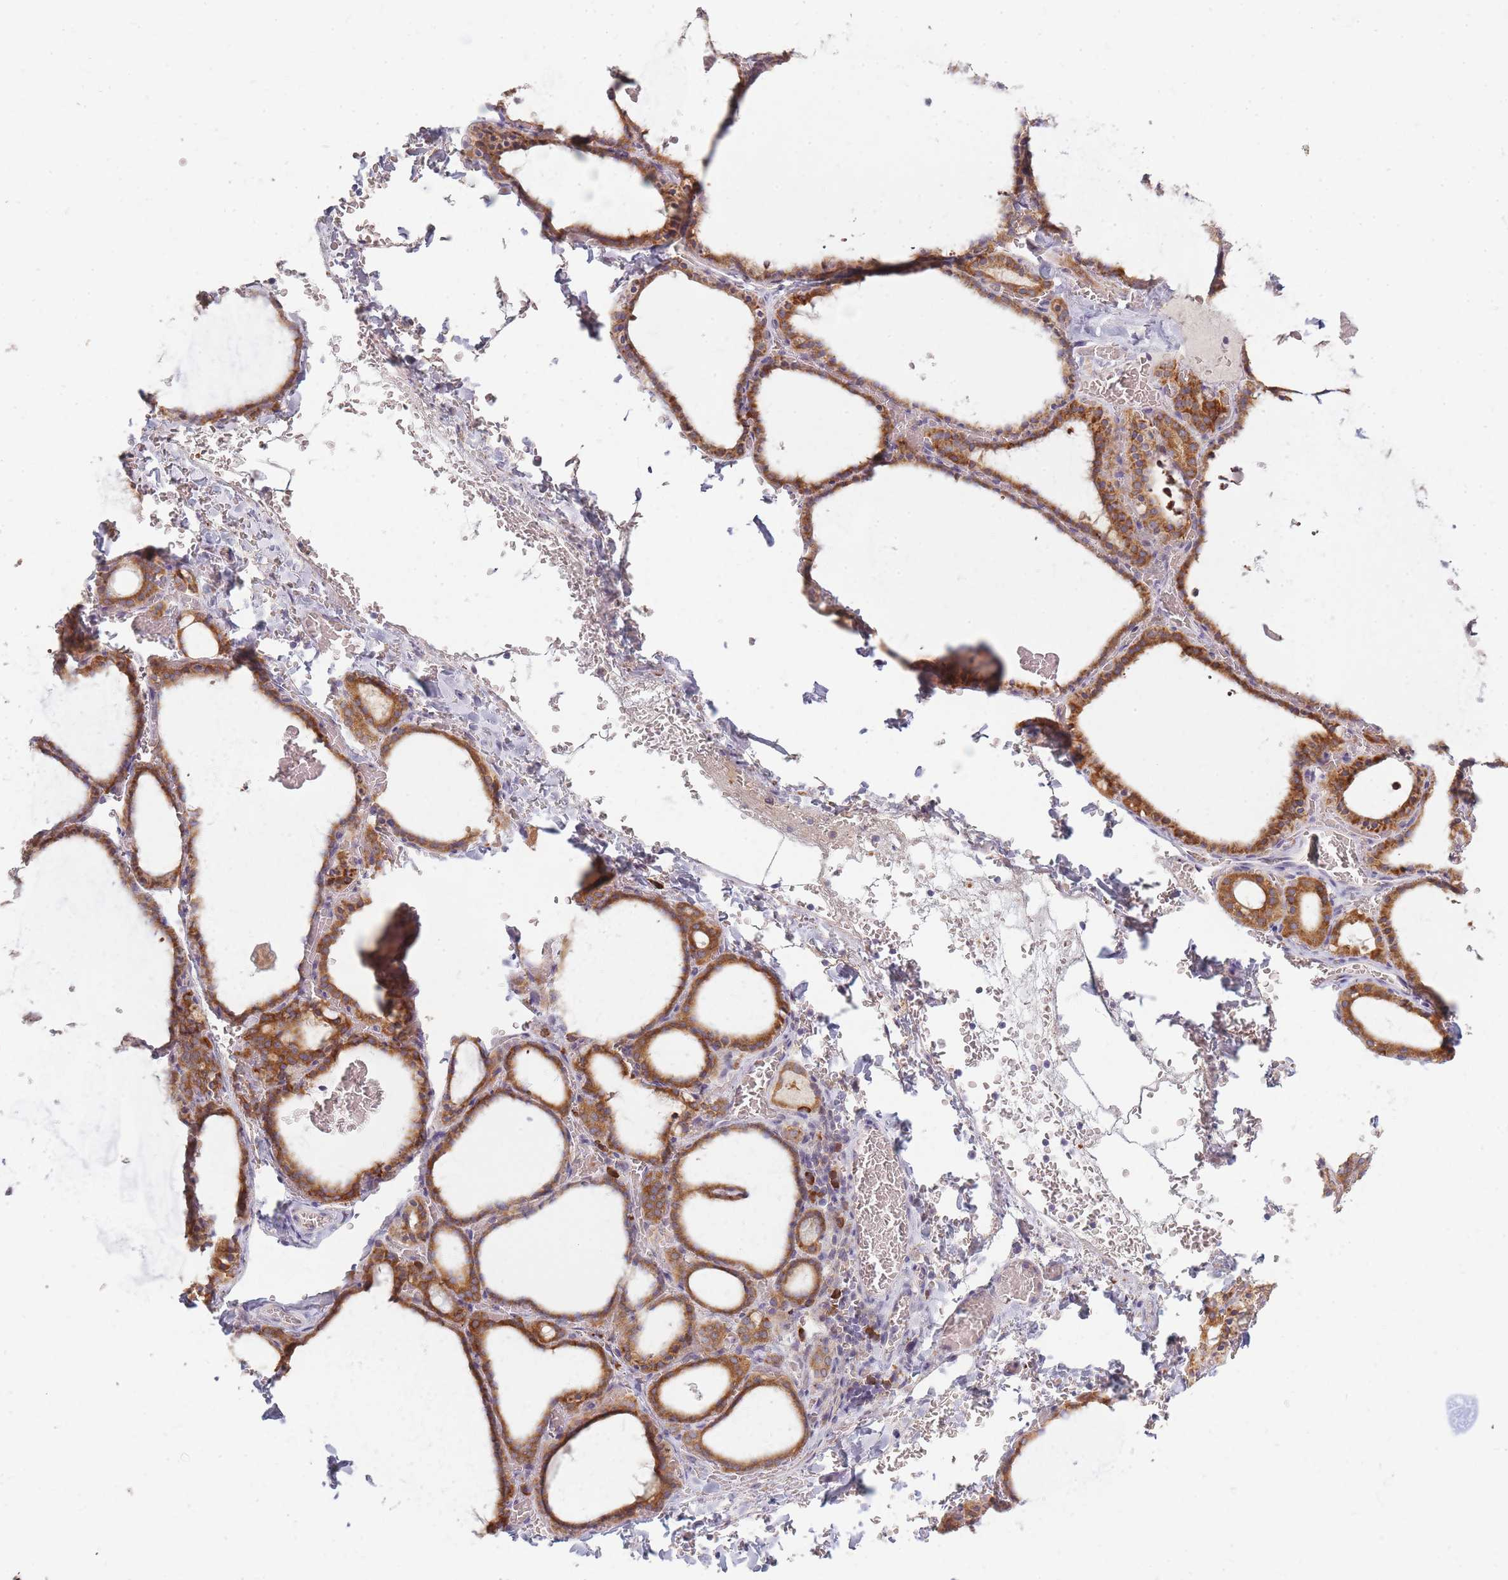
{"staining": {"intensity": "strong", "quantity": ">75%", "location": "cytoplasmic/membranous"}, "tissue": "thyroid gland", "cell_type": "Glandular cells", "image_type": "normal", "snomed": [{"axis": "morphology", "description": "Normal tissue, NOS"}, {"axis": "topography", "description": "Thyroid gland"}], "caption": "Immunohistochemistry of normal thyroid gland reveals high levels of strong cytoplasmic/membranous positivity in about >75% of glandular cells.", "gene": "SMIM14", "patient": {"sex": "female", "age": 39}}